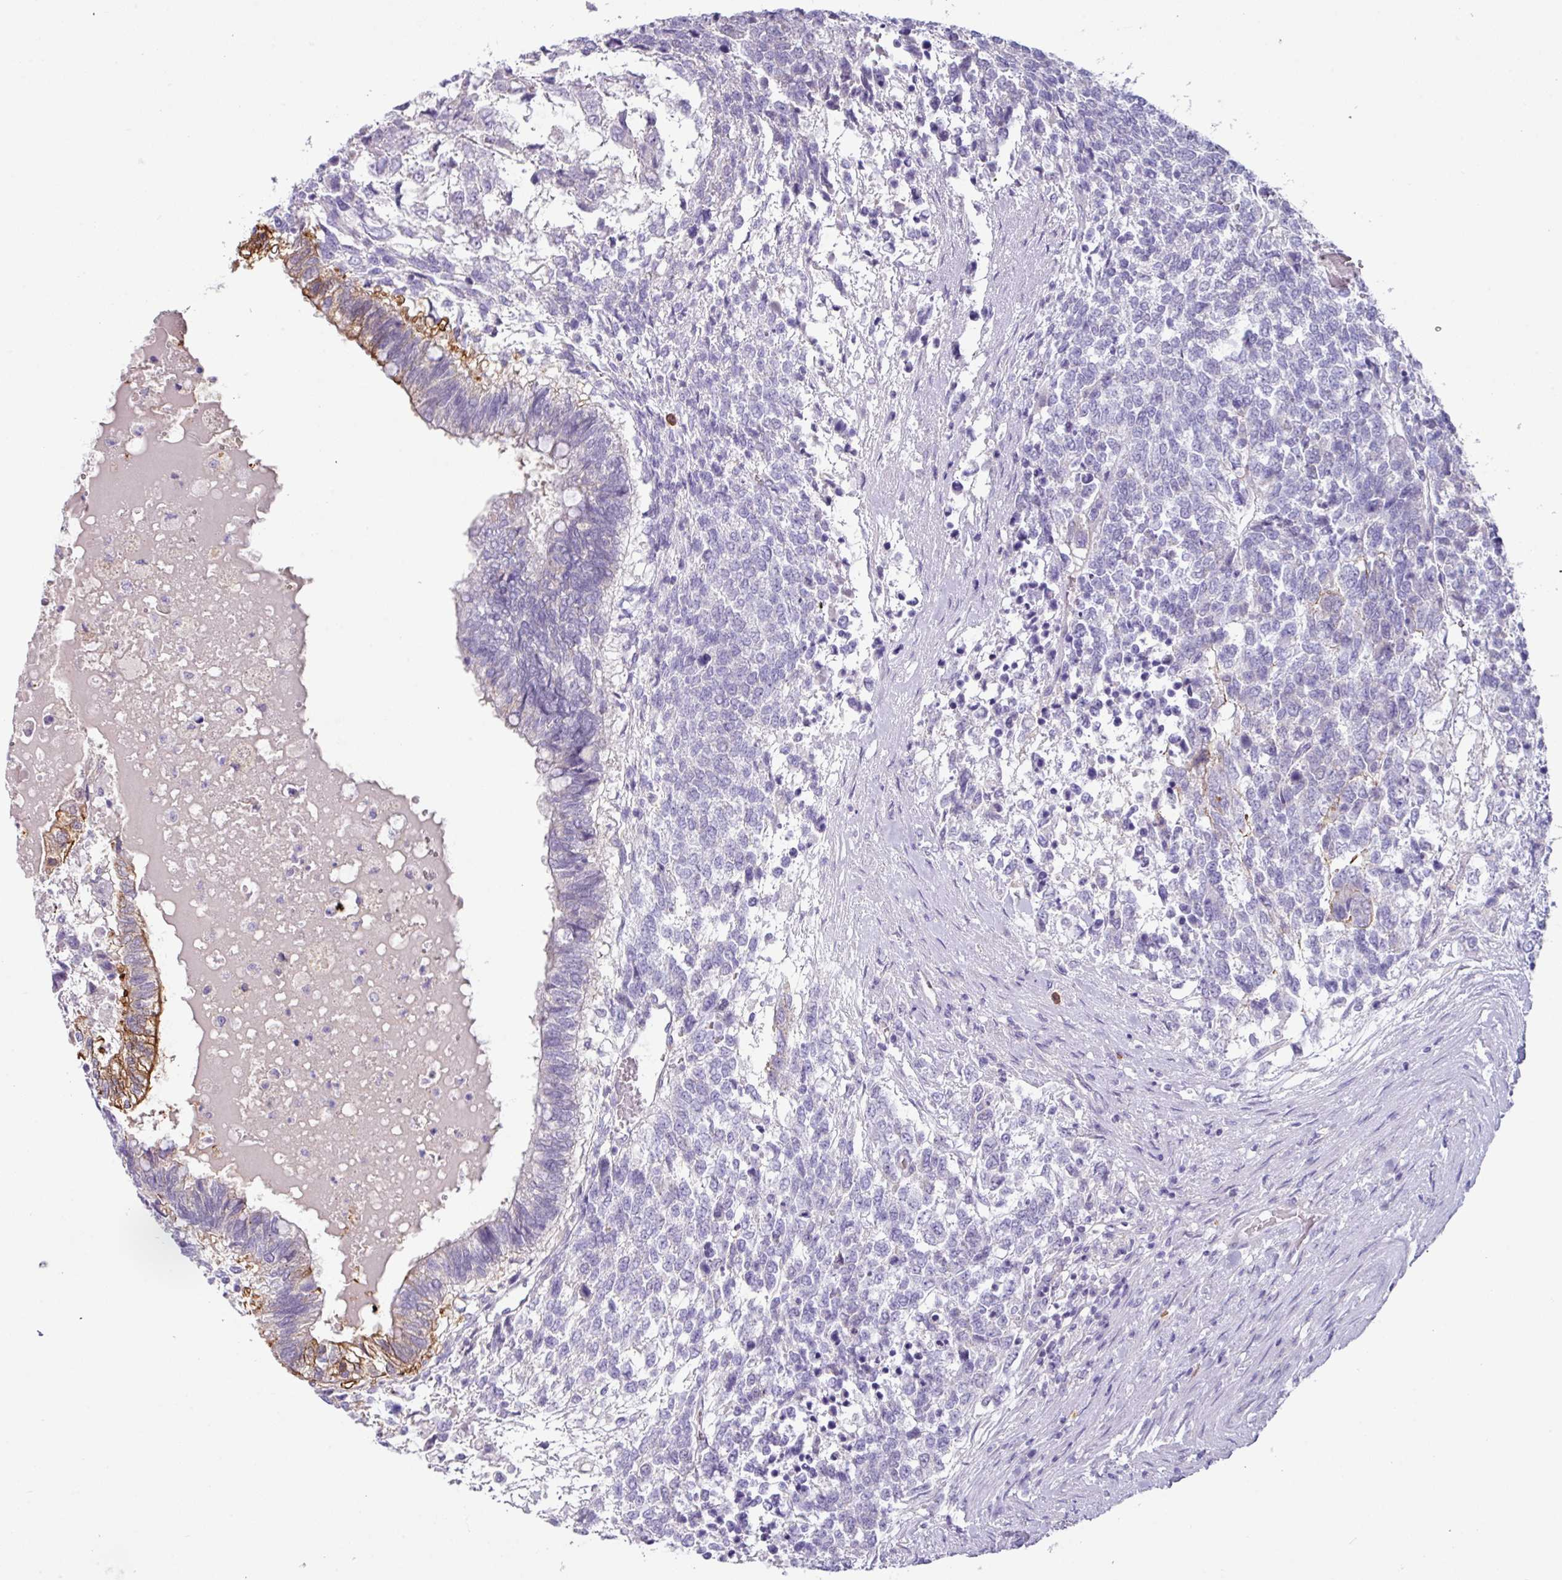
{"staining": {"intensity": "moderate", "quantity": "<25%", "location": "cytoplasmic/membranous"}, "tissue": "testis cancer", "cell_type": "Tumor cells", "image_type": "cancer", "snomed": [{"axis": "morphology", "description": "Carcinoma, Embryonal, NOS"}, {"axis": "topography", "description": "Testis"}], "caption": "A high-resolution photomicrograph shows immunohistochemistry staining of testis embryonal carcinoma, which demonstrates moderate cytoplasmic/membranous positivity in about <25% of tumor cells. The staining was performed using DAB (3,3'-diaminobenzidine), with brown indicating positive protein expression. Nuclei are stained blue with hematoxylin.", "gene": "ZNF524", "patient": {"sex": "male", "age": 23}}